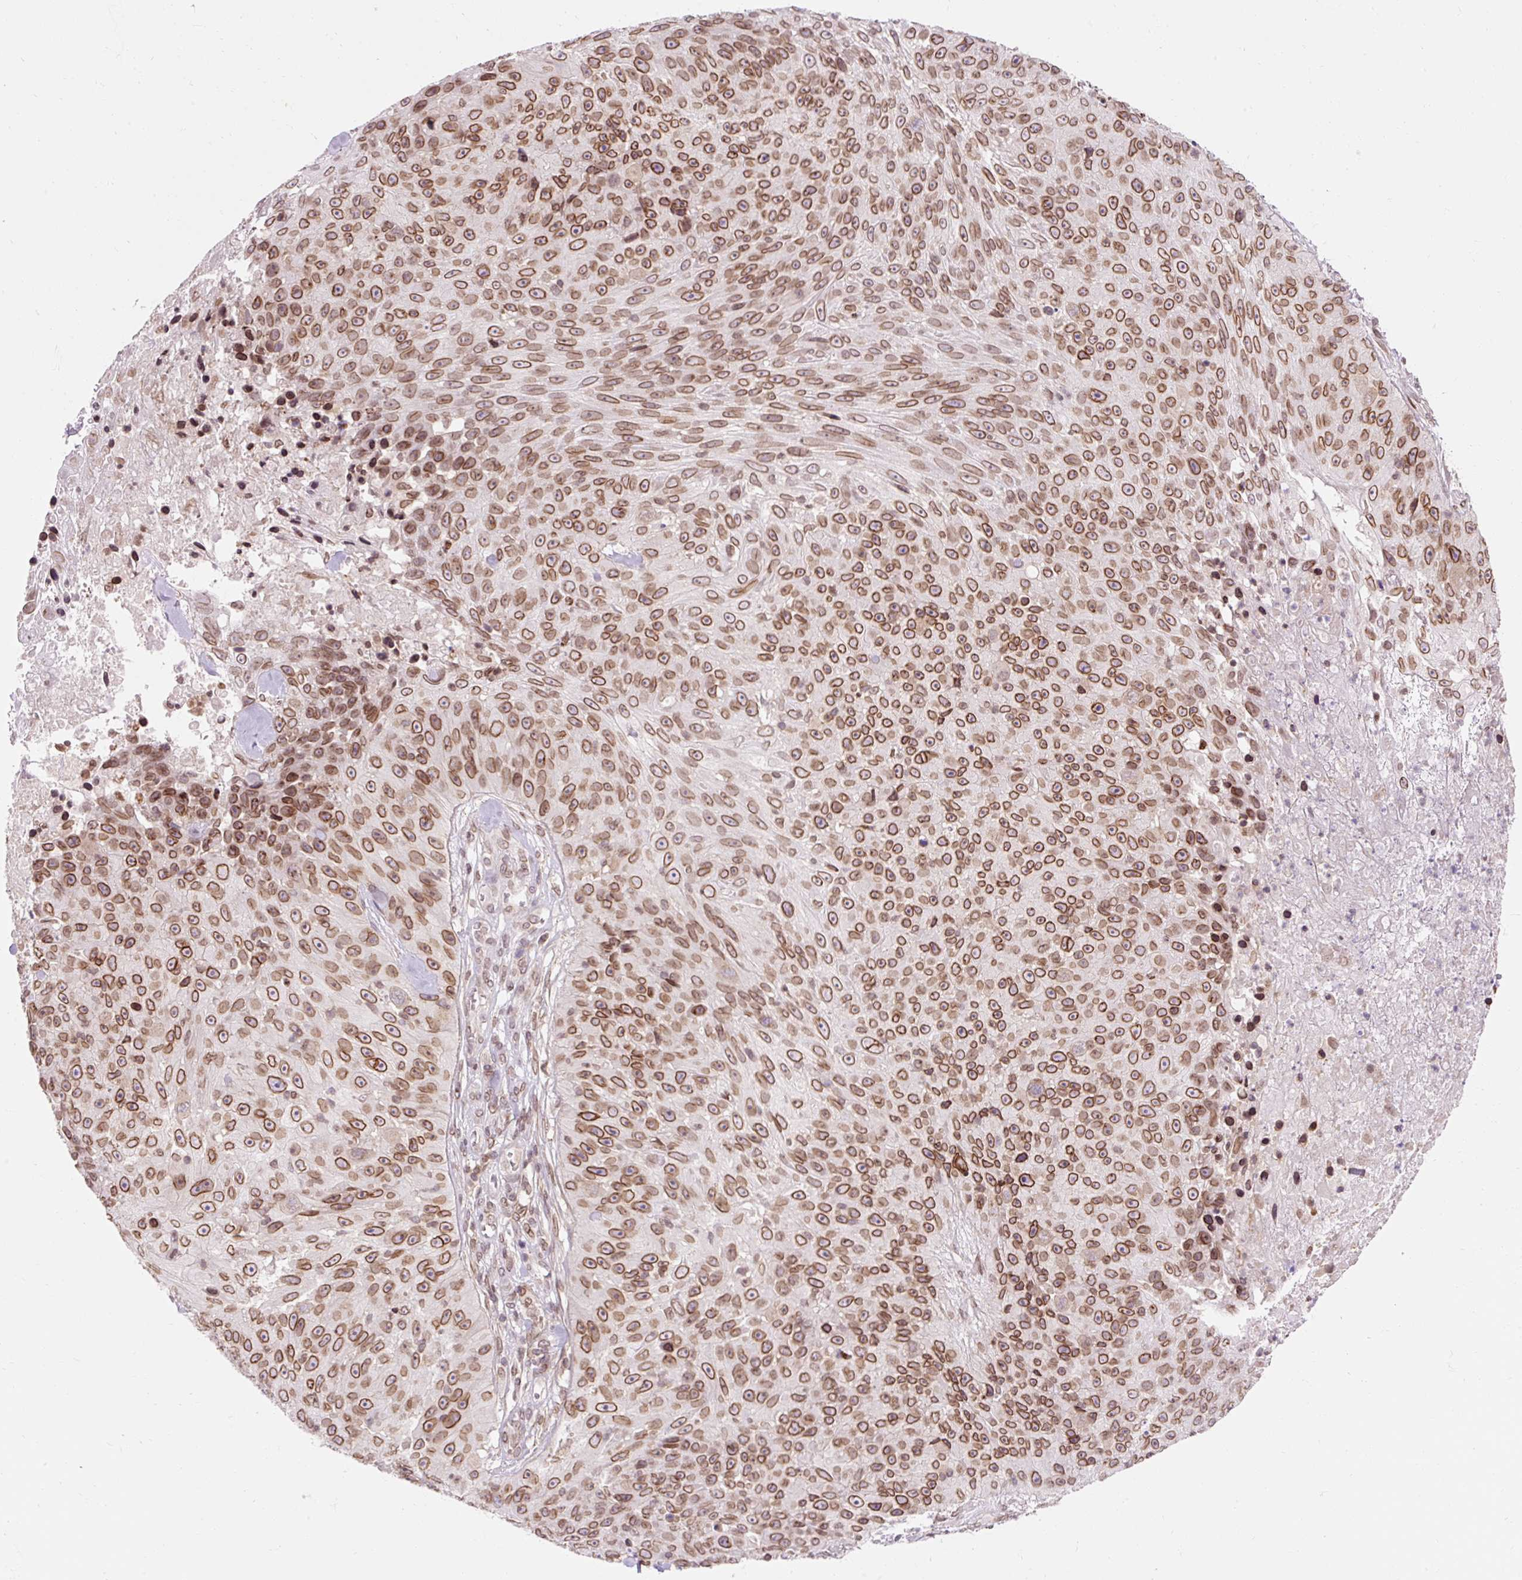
{"staining": {"intensity": "strong", "quantity": ">75%", "location": "cytoplasmic/membranous,nuclear"}, "tissue": "skin cancer", "cell_type": "Tumor cells", "image_type": "cancer", "snomed": [{"axis": "morphology", "description": "Squamous cell carcinoma, NOS"}, {"axis": "topography", "description": "Skin"}], "caption": "About >75% of tumor cells in human skin cancer (squamous cell carcinoma) exhibit strong cytoplasmic/membranous and nuclear protein positivity as visualized by brown immunohistochemical staining.", "gene": "ZNF610", "patient": {"sex": "female", "age": 87}}